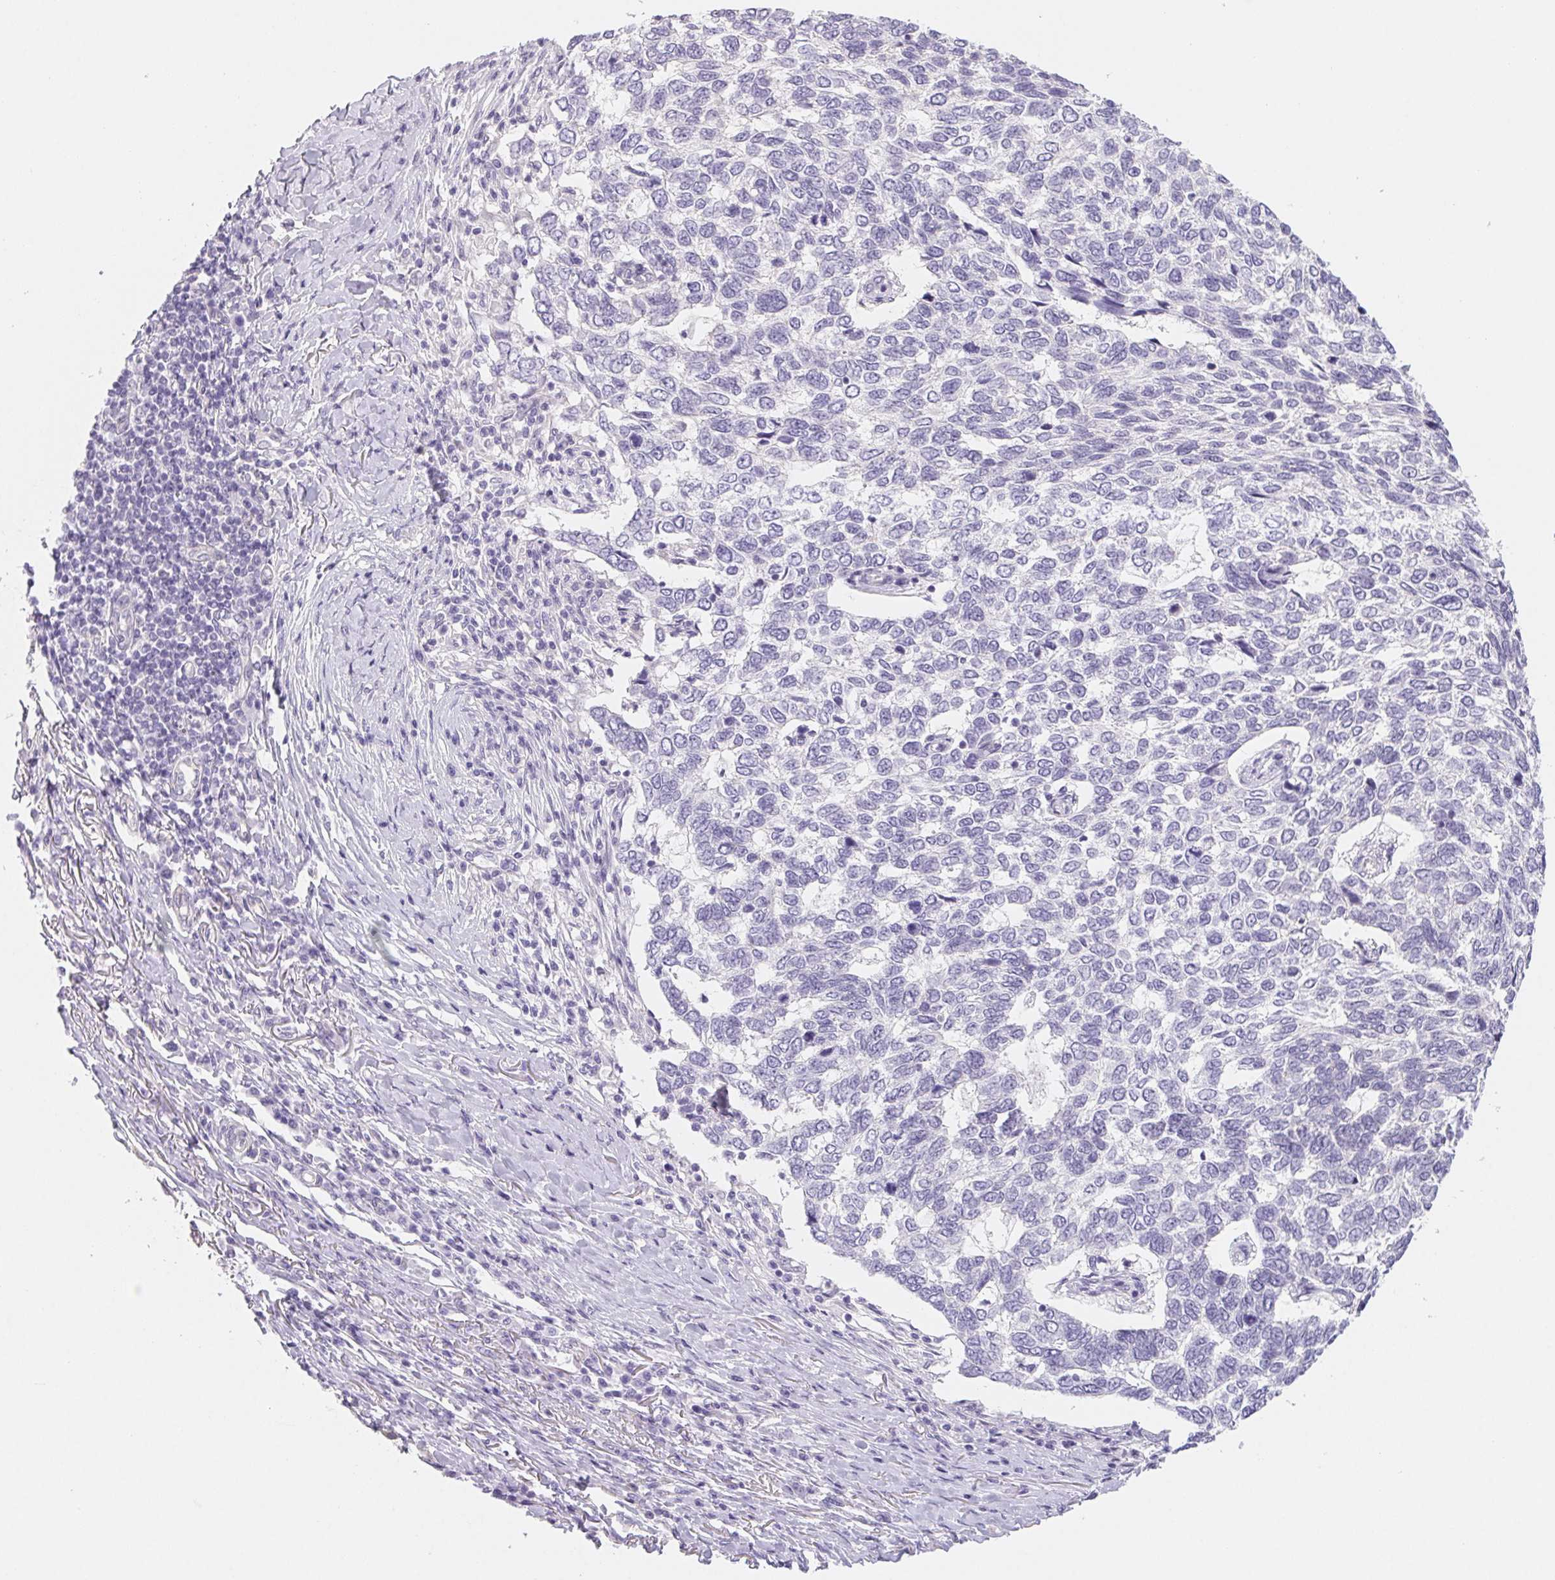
{"staining": {"intensity": "negative", "quantity": "none", "location": "none"}, "tissue": "skin cancer", "cell_type": "Tumor cells", "image_type": "cancer", "snomed": [{"axis": "morphology", "description": "Basal cell carcinoma"}, {"axis": "topography", "description": "Skin"}], "caption": "High magnification brightfield microscopy of skin cancer stained with DAB (brown) and counterstained with hematoxylin (blue): tumor cells show no significant expression.", "gene": "CTNND2", "patient": {"sex": "female", "age": 65}}